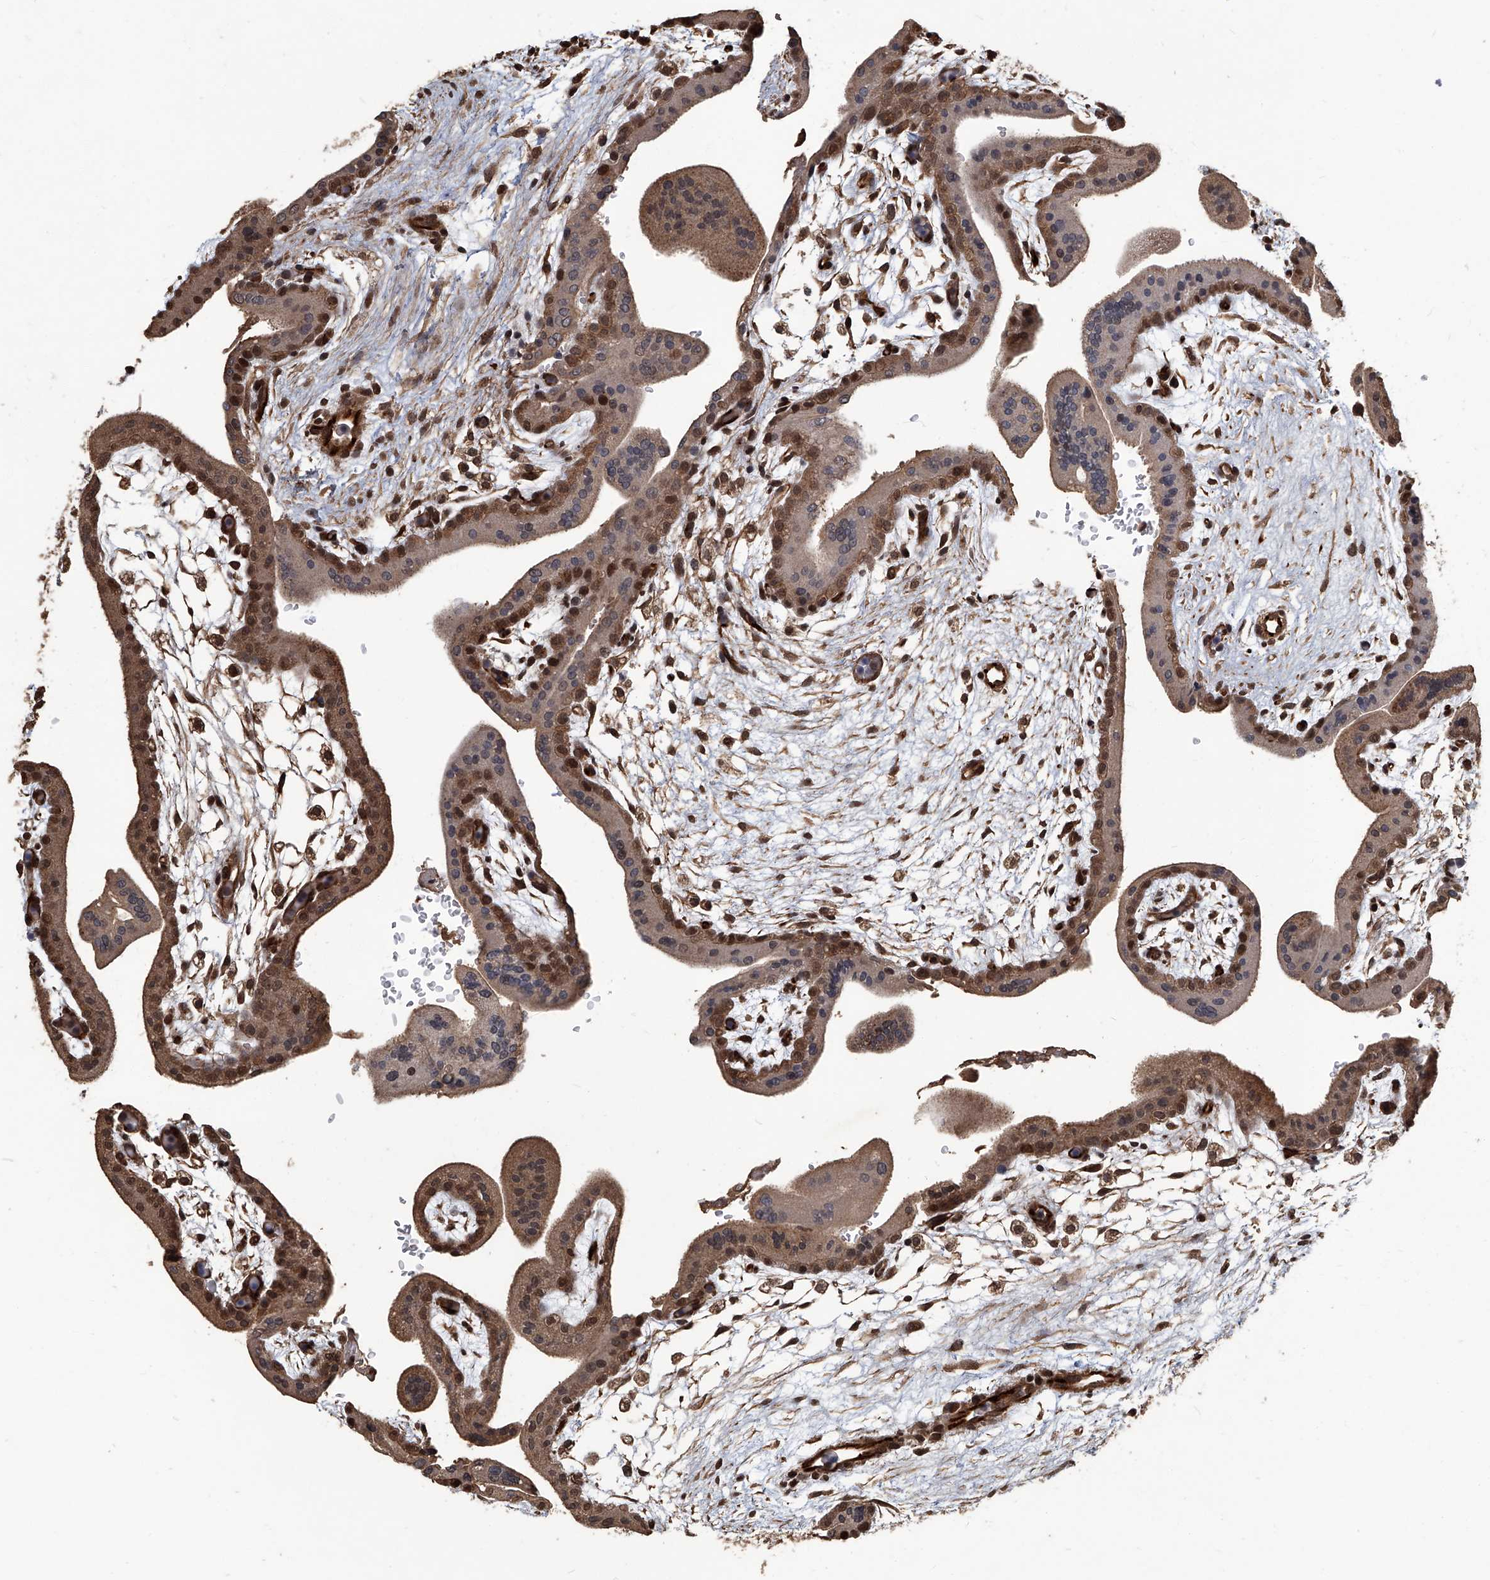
{"staining": {"intensity": "moderate", "quantity": ">75%", "location": "cytoplasmic/membranous,nuclear"}, "tissue": "placenta", "cell_type": "Trophoblastic cells", "image_type": "normal", "snomed": [{"axis": "morphology", "description": "Normal tissue, NOS"}, {"axis": "topography", "description": "Placenta"}], "caption": "Benign placenta displays moderate cytoplasmic/membranous,nuclear positivity in approximately >75% of trophoblastic cells.", "gene": "GPR132", "patient": {"sex": "female", "age": 35}}